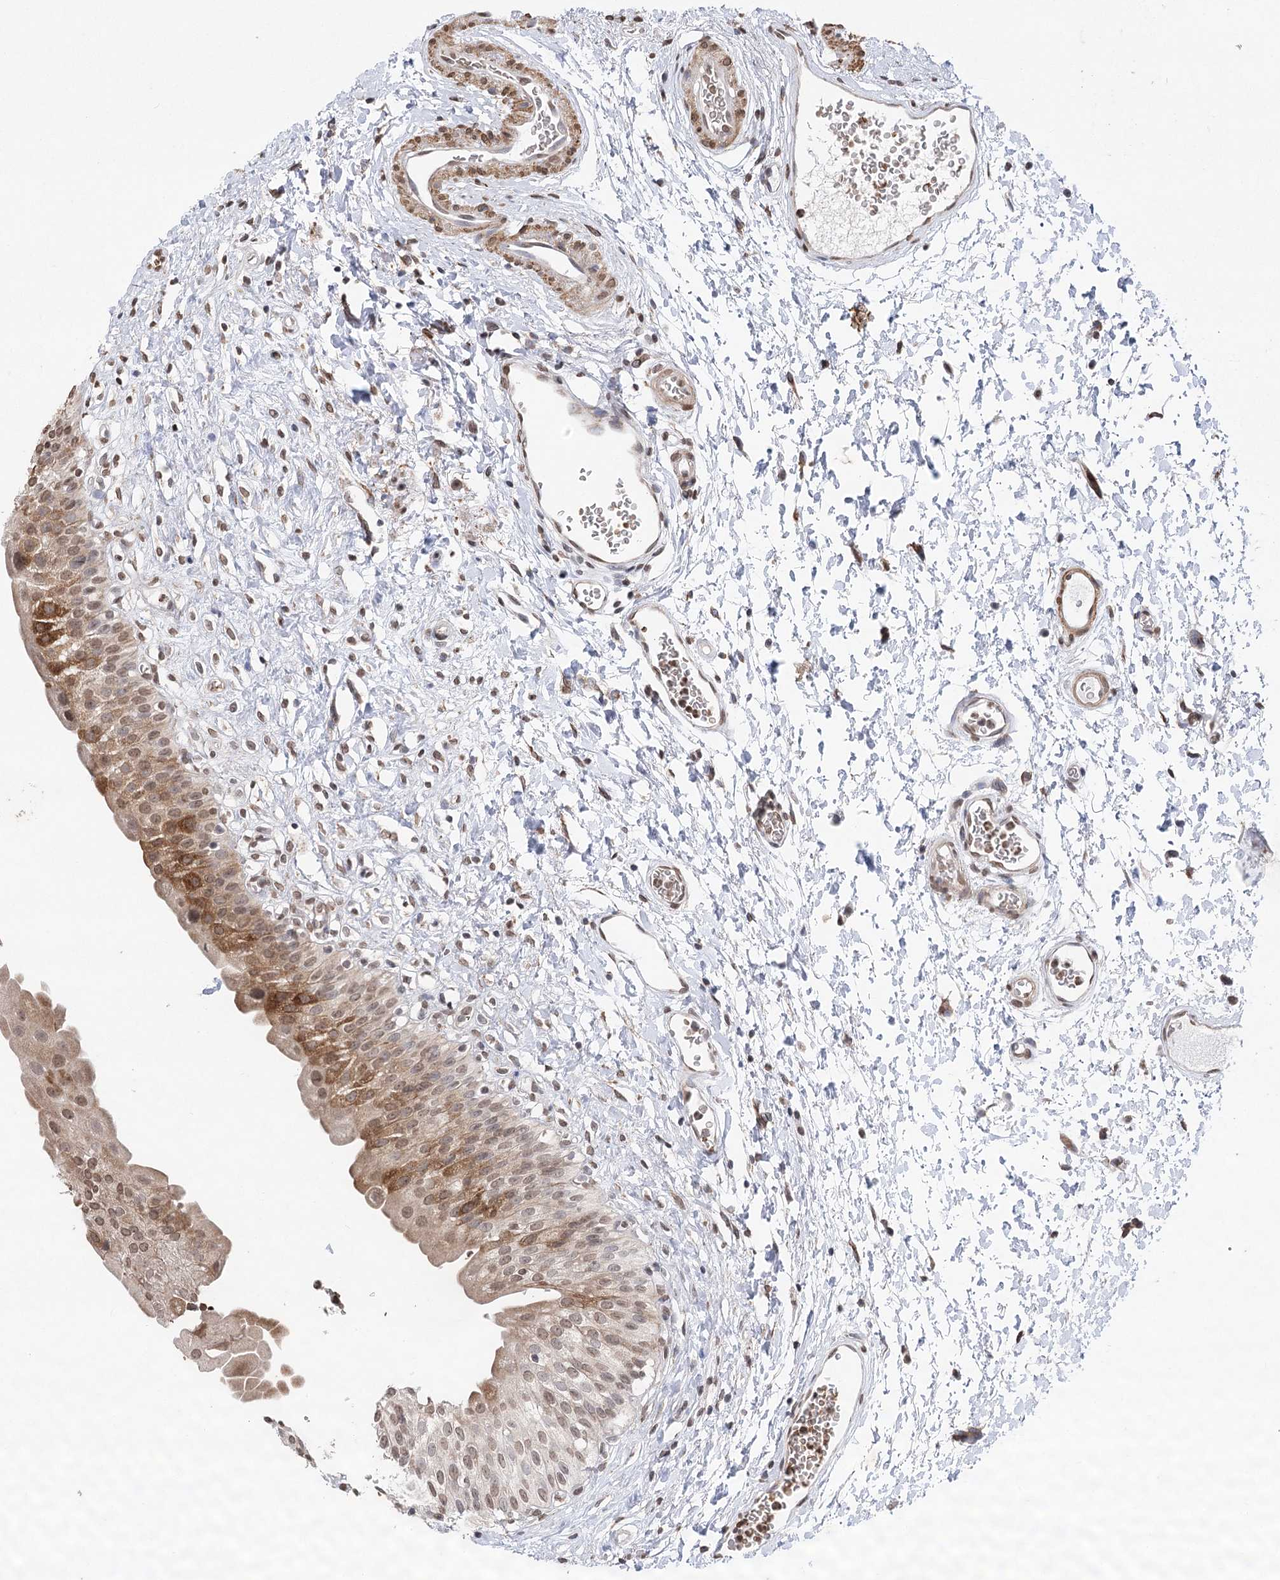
{"staining": {"intensity": "moderate", "quantity": "25%-75%", "location": "cytoplasmic/membranous,nuclear"}, "tissue": "urinary bladder", "cell_type": "Urothelial cells", "image_type": "normal", "snomed": [{"axis": "morphology", "description": "Normal tissue, NOS"}, {"axis": "topography", "description": "Urinary bladder"}], "caption": "Urinary bladder stained for a protein displays moderate cytoplasmic/membranous,nuclear positivity in urothelial cells. The staining is performed using DAB (3,3'-diaminobenzidine) brown chromogen to label protein expression. The nuclei are counter-stained blue using hematoxylin.", "gene": "ENSG00000275740", "patient": {"sex": "male", "age": 51}}